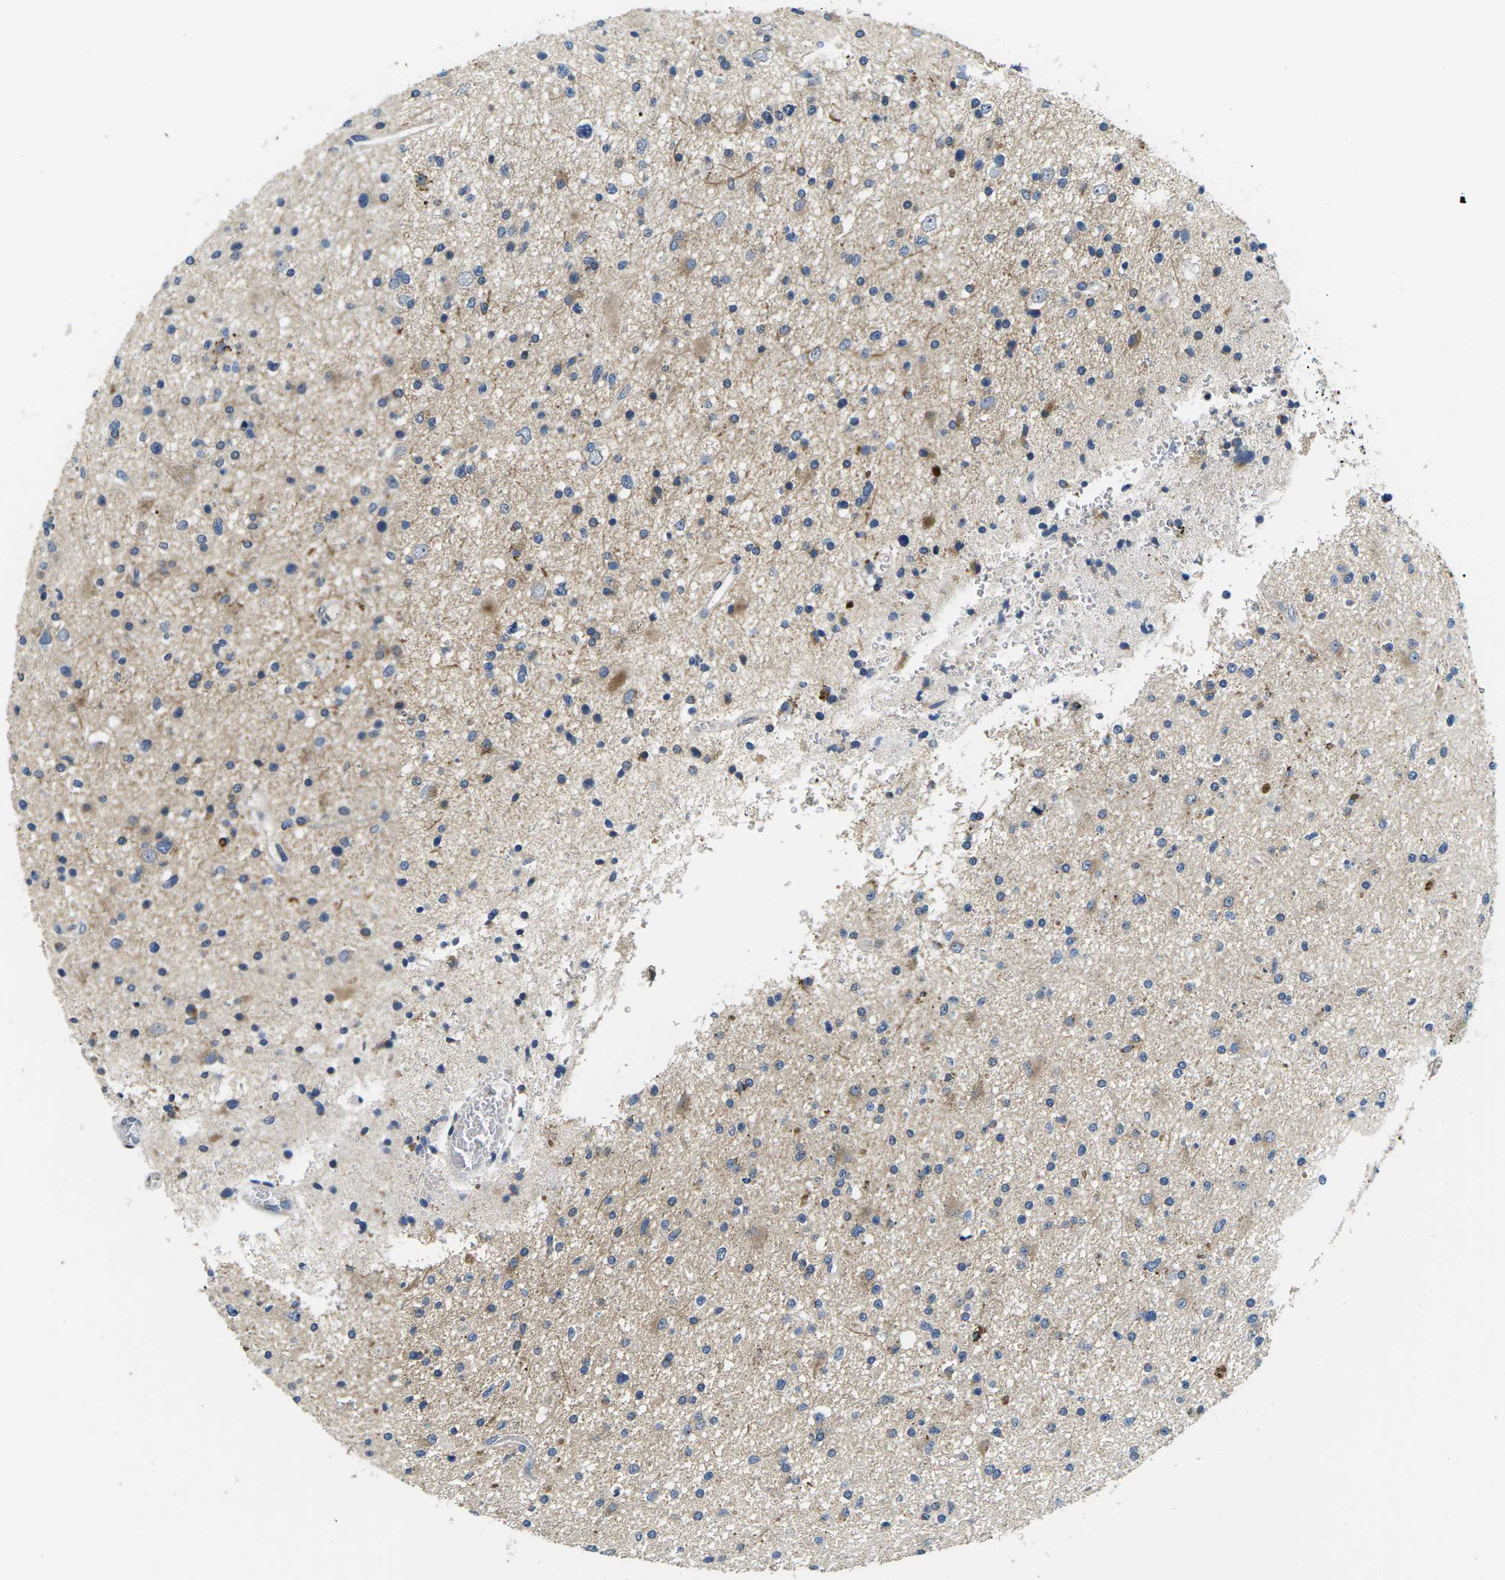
{"staining": {"intensity": "weak", "quantity": "<25%", "location": "cytoplasmic/membranous"}, "tissue": "glioma", "cell_type": "Tumor cells", "image_type": "cancer", "snomed": [{"axis": "morphology", "description": "Glioma, malignant, High grade"}, {"axis": "topography", "description": "Brain"}], "caption": "High magnification brightfield microscopy of malignant glioma (high-grade) stained with DAB (3,3'-diaminobenzidine) (brown) and counterstained with hematoxylin (blue): tumor cells show no significant expression.", "gene": "ERGIC3", "patient": {"sex": "male", "age": 33}}